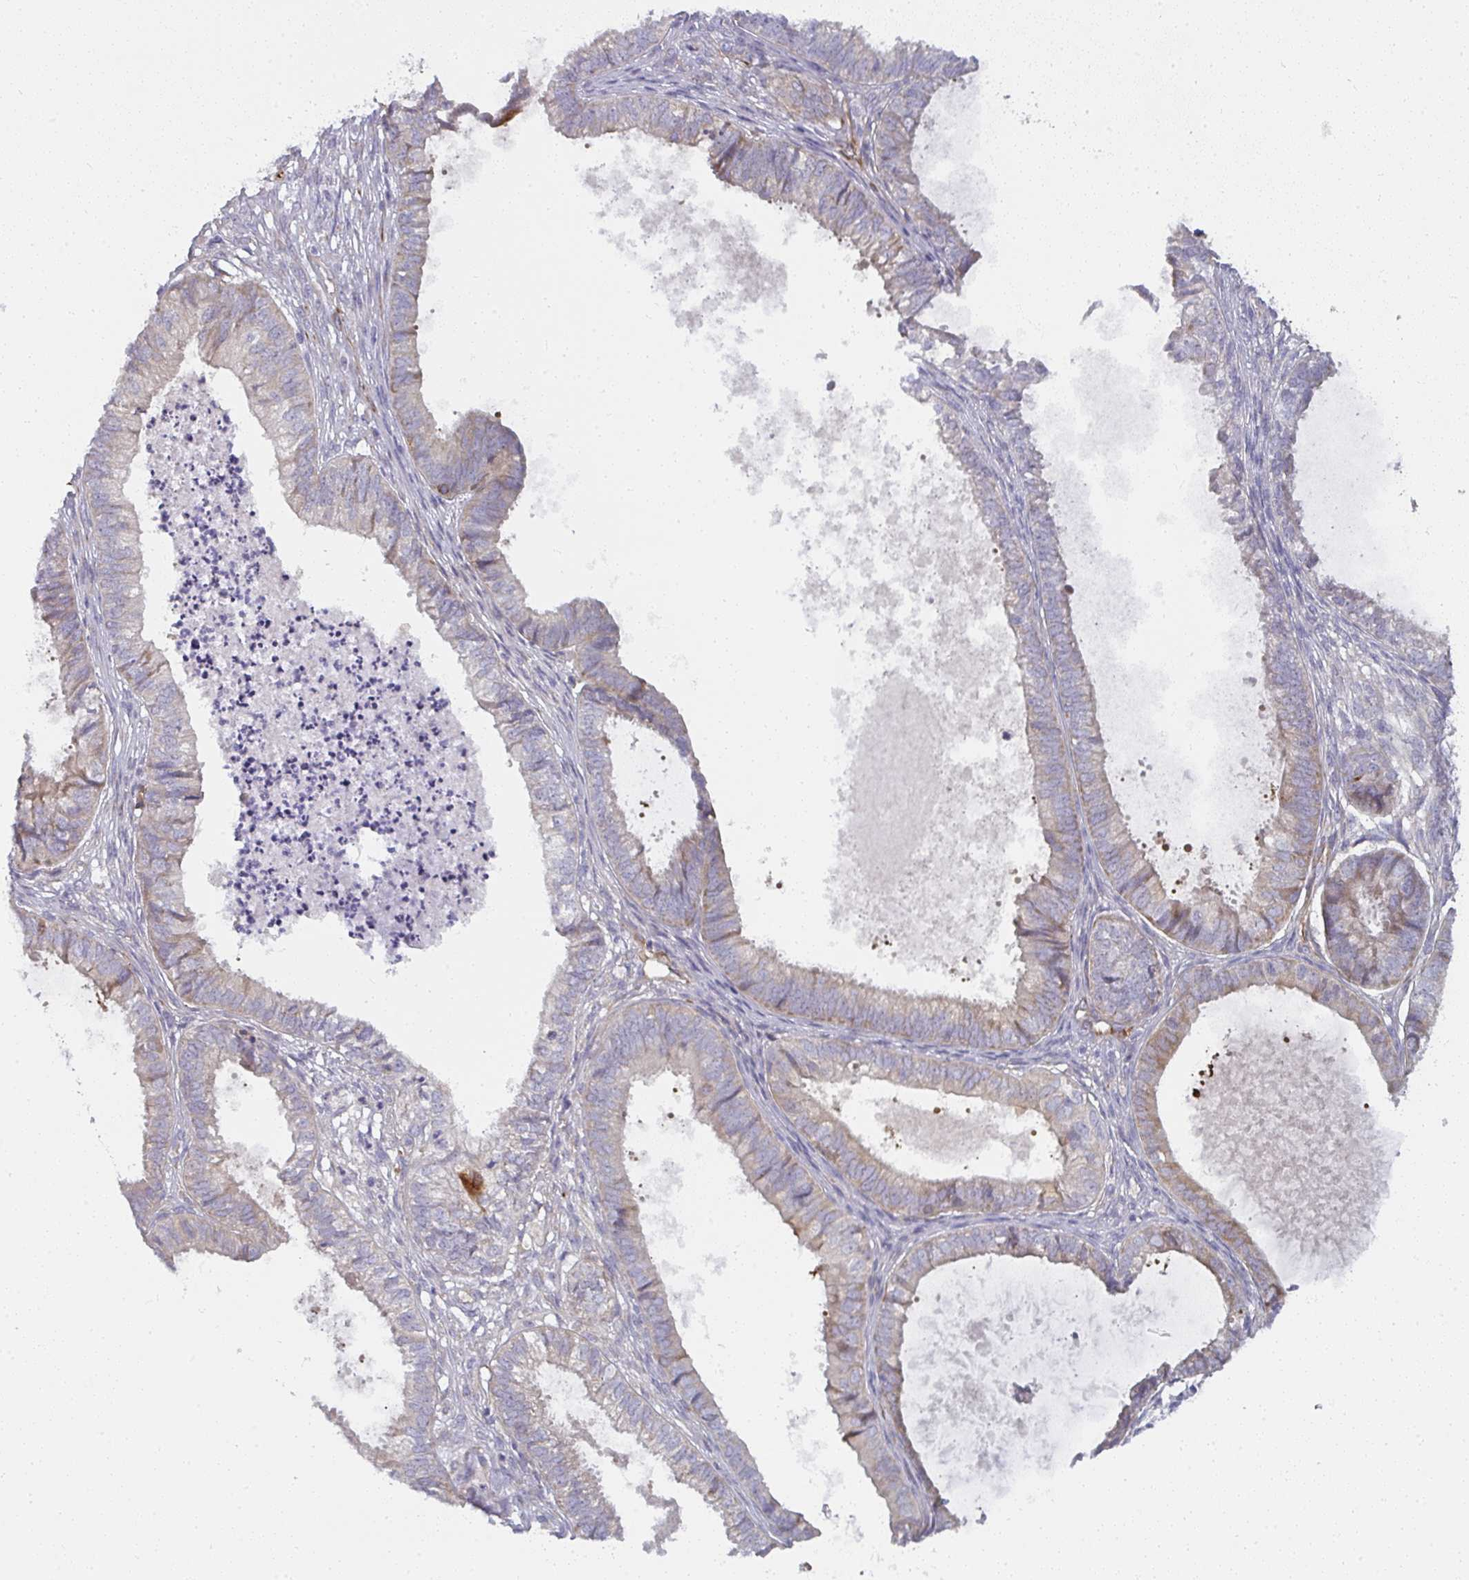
{"staining": {"intensity": "negative", "quantity": "none", "location": "none"}, "tissue": "ovarian cancer", "cell_type": "Tumor cells", "image_type": "cancer", "snomed": [{"axis": "morphology", "description": "Carcinoma, endometroid"}, {"axis": "topography", "description": "Ovary"}], "caption": "There is no significant positivity in tumor cells of endometroid carcinoma (ovarian).", "gene": "IFIT3", "patient": {"sex": "female", "age": 64}}